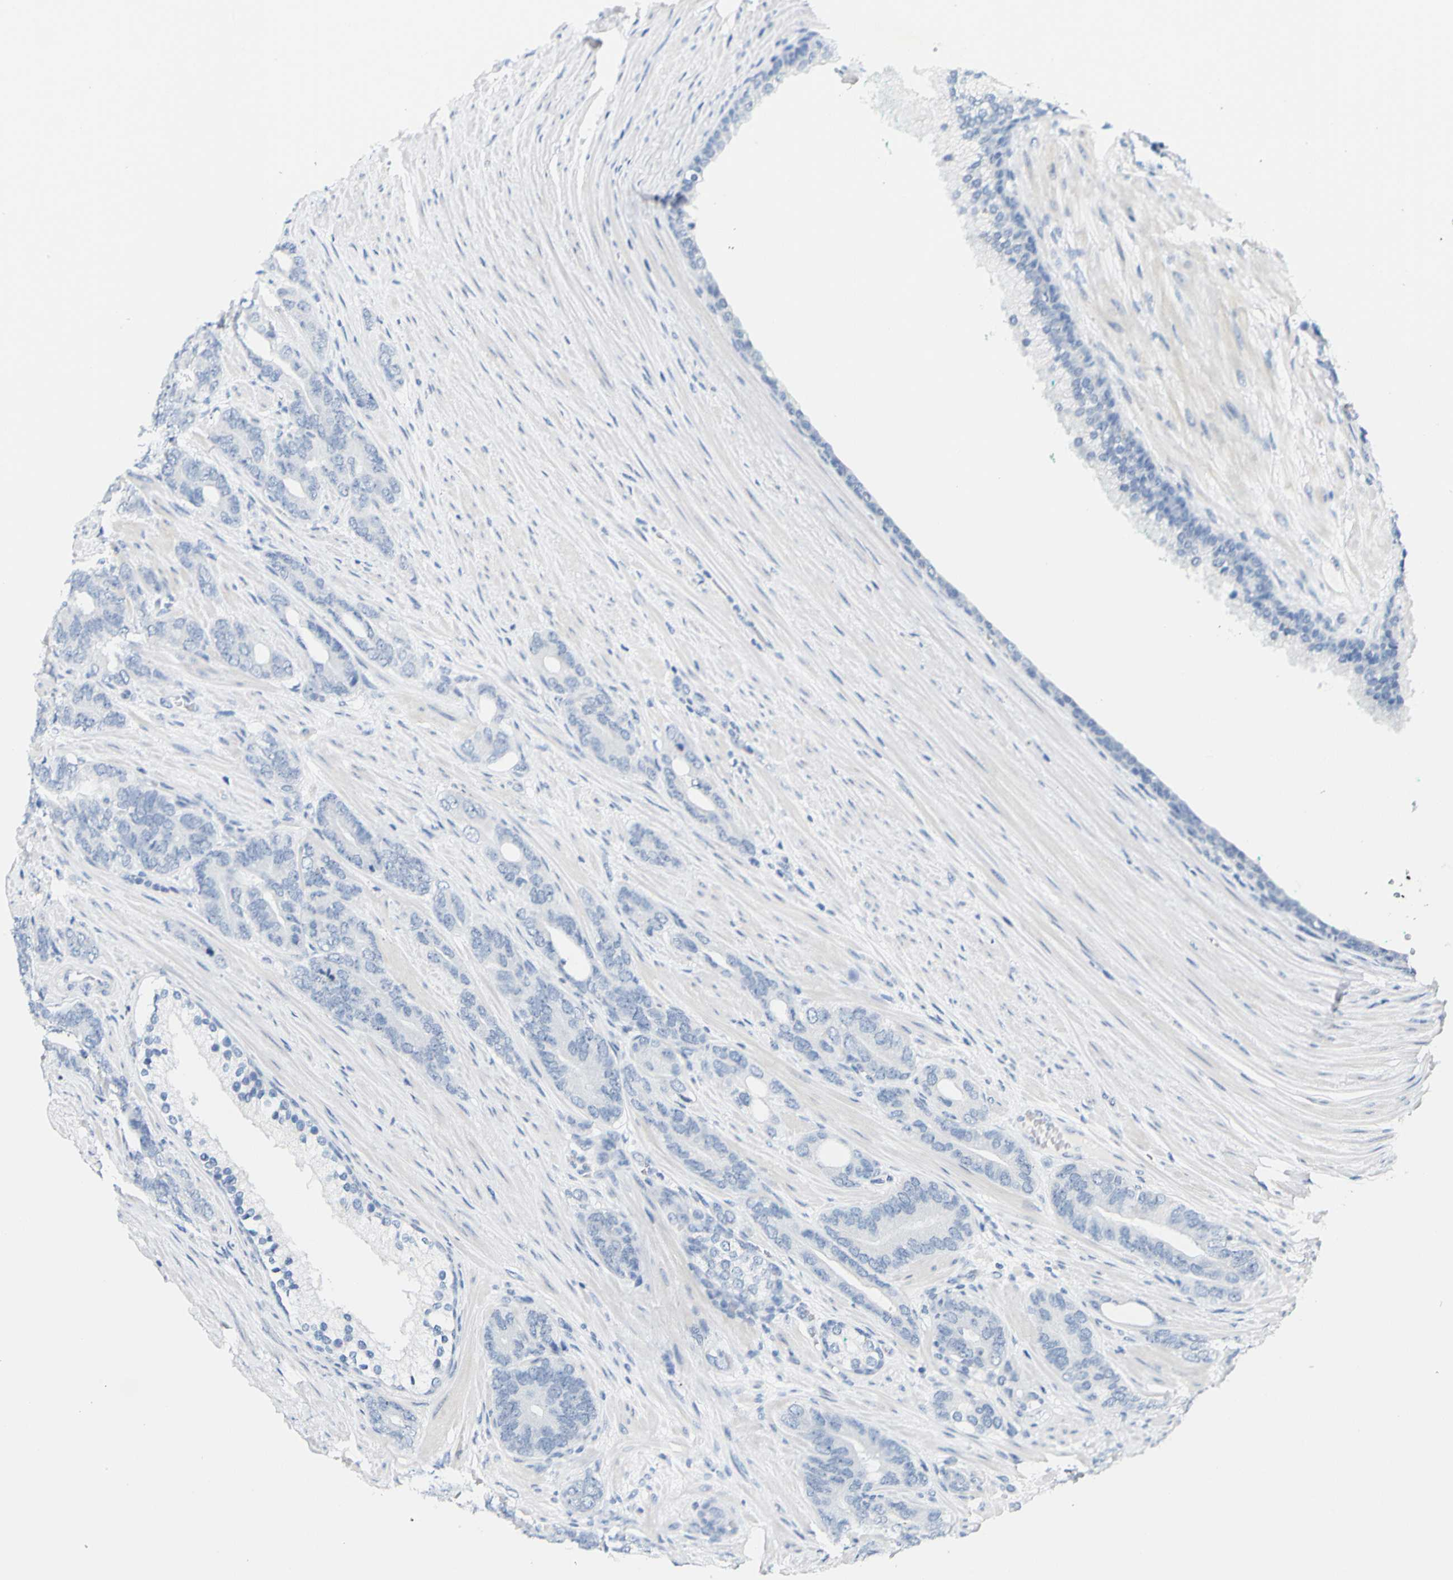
{"staining": {"intensity": "negative", "quantity": "none", "location": "none"}, "tissue": "prostate cancer", "cell_type": "Tumor cells", "image_type": "cancer", "snomed": [{"axis": "morphology", "description": "Adenocarcinoma, Low grade"}, {"axis": "topography", "description": "Prostate"}], "caption": "IHC histopathology image of human prostate cancer stained for a protein (brown), which displays no positivity in tumor cells.", "gene": "OPN1SW", "patient": {"sex": "male", "age": 63}}